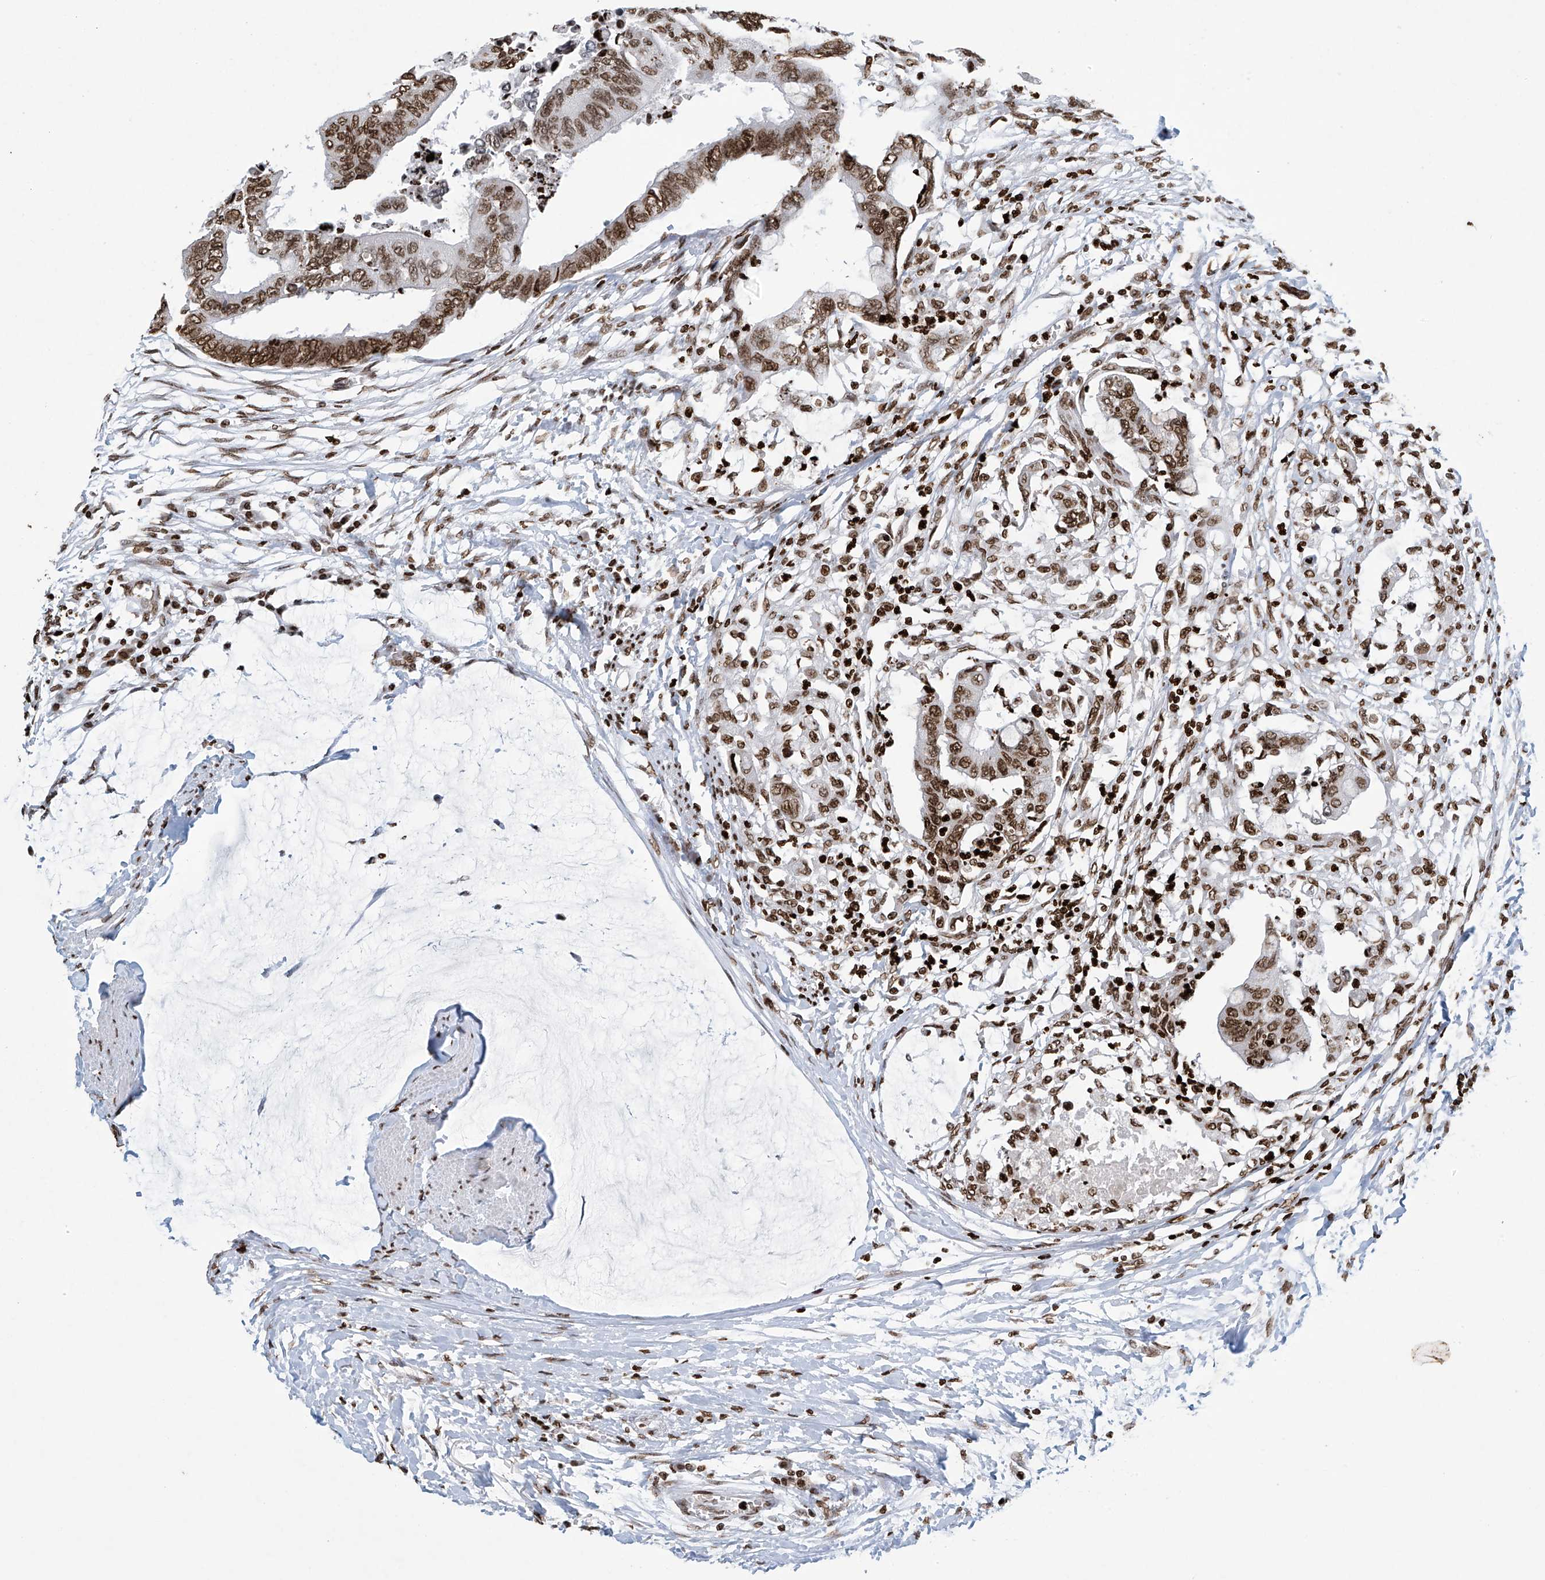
{"staining": {"intensity": "moderate", "quantity": ">75%", "location": "nuclear"}, "tissue": "colorectal cancer", "cell_type": "Tumor cells", "image_type": "cancer", "snomed": [{"axis": "morphology", "description": "Normal tissue, NOS"}, {"axis": "morphology", "description": "Adenocarcinoma, NOS"}, {"axis": "topography", "description": "Rectum"}, {"axis": "topography", "description": "Peripheral nerve tissue"}], "caption": "Immunohistochemistry of colorectal cancer (adenocarcinoma) demonstrates medium levels of moderate nuclear expression in about >75% of tumor cells.", "gene": "H4C16", "patient": {"sex": "male", "age": 92}}